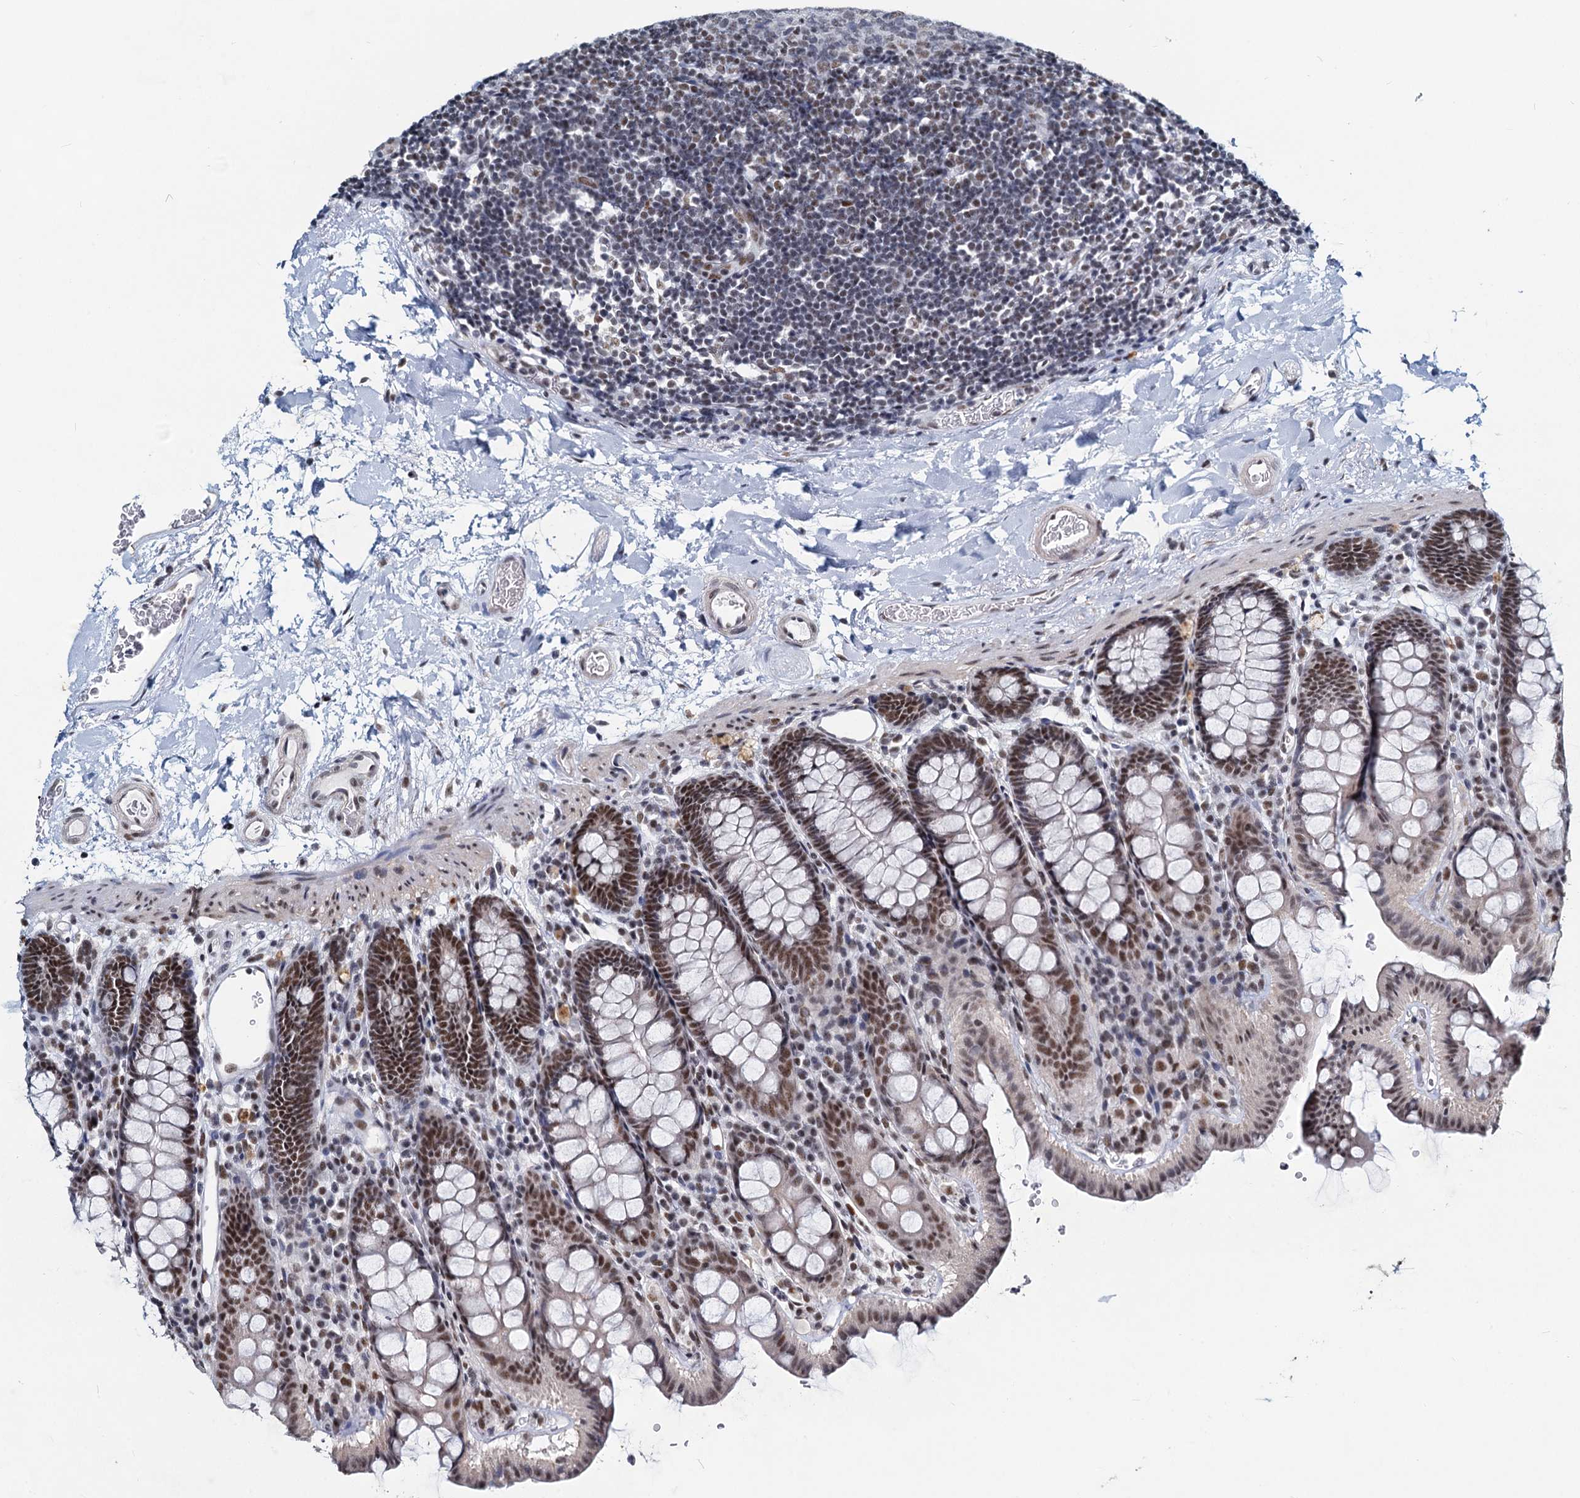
{"staining": {"intensity": "moderate", "quantity": ">75%", "location": "nuclear"}, "tissue": "colon", "cell_type": "Endothelial cells", "image_type": "normal", "snomed": [{"axis": "morphology", "description": "Normal tissue, NOS"}, {"axis": "topography", "description": "Colon"}], "caption": "Colon was stained to show a protein in brown. There is medium levels of moderate nuclear staining in about >75% of endothelial cells. The protein is stained brown, and the nuclei are stained in blue (DAB IHC with brightfield microscopy, high magnification).", "gene": "METTL14", "patient": {"sex": "male", "age": 75}}